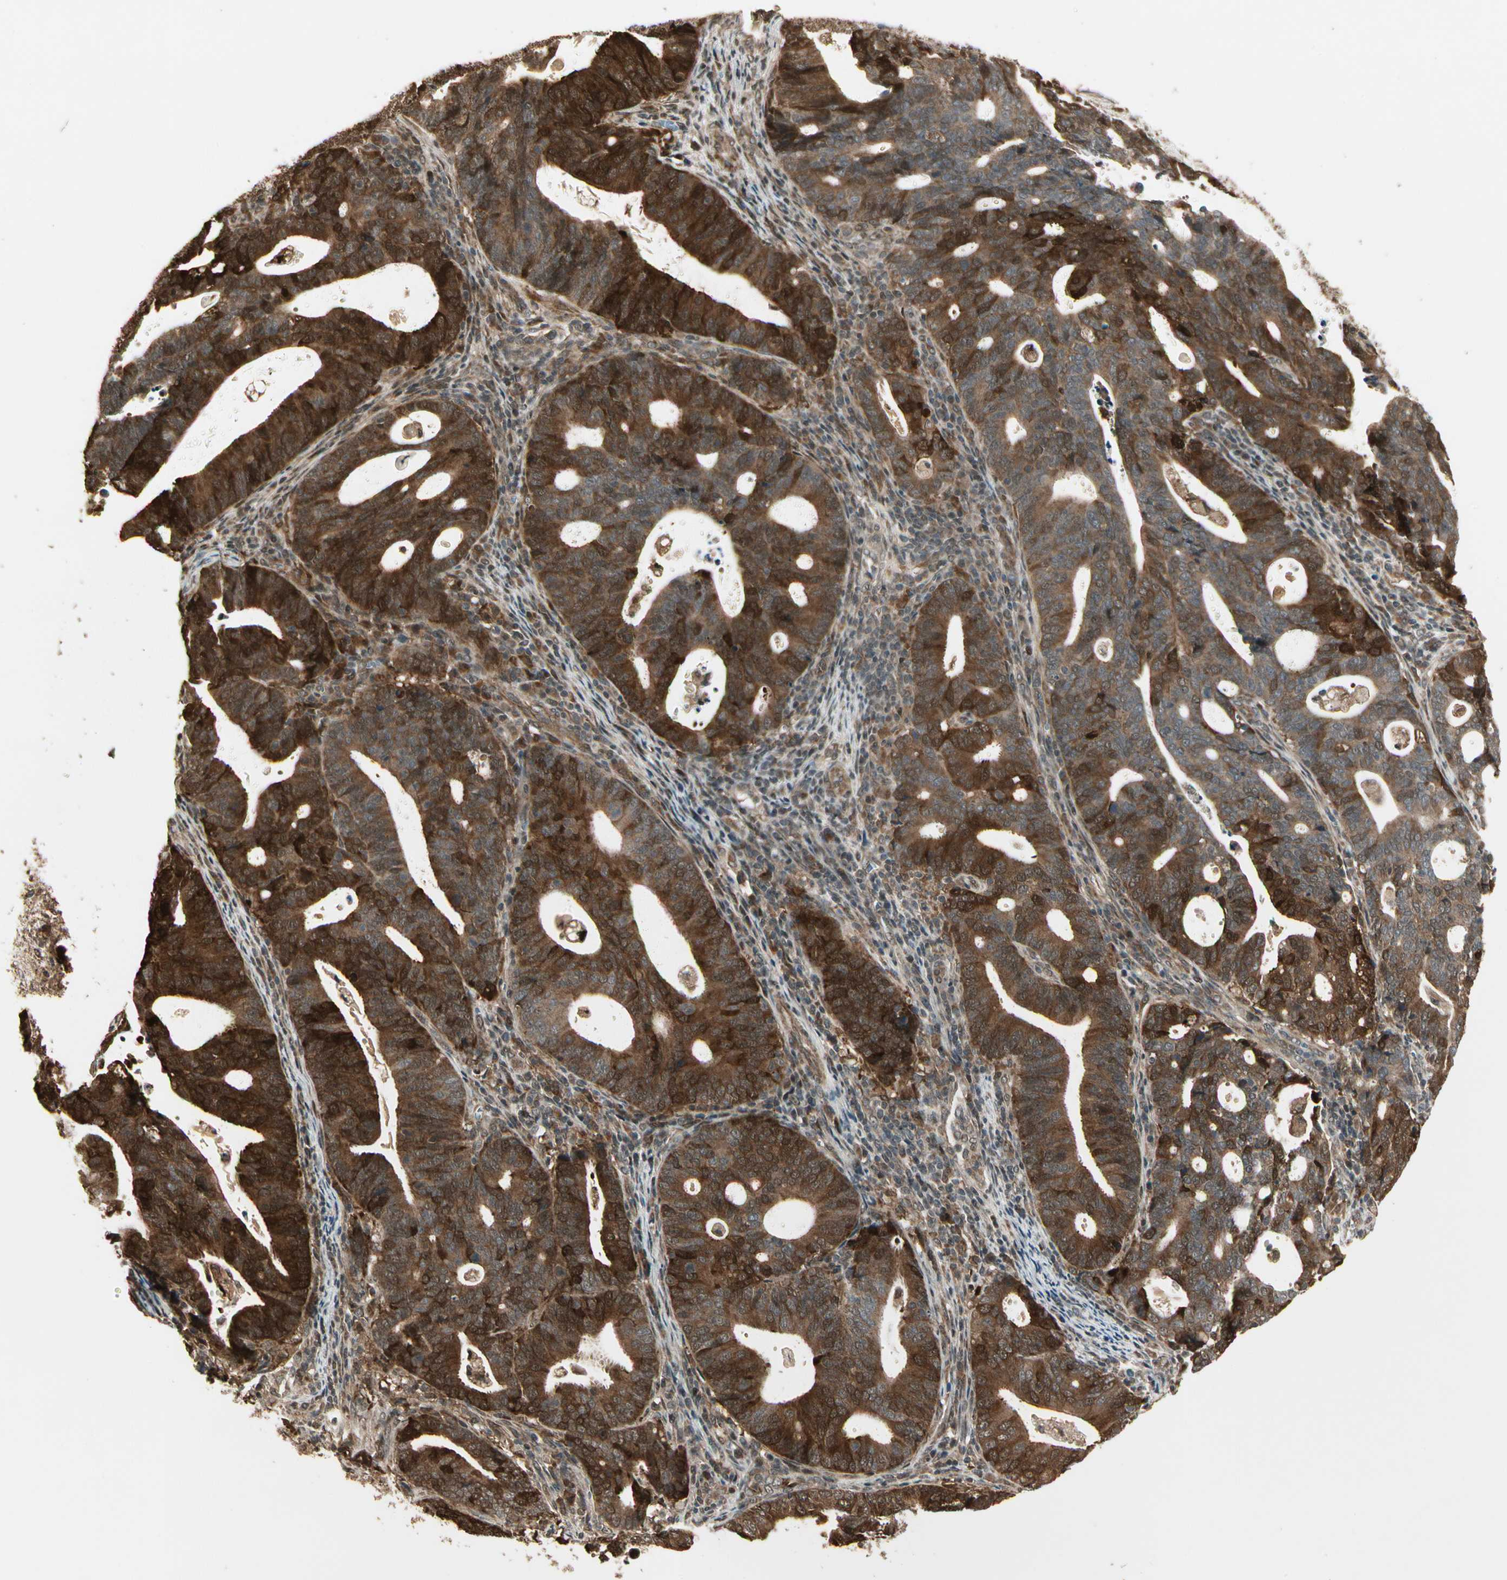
{"staining": {"intensity": "strong", "quantity": ">75%", "location": "cytoplasmic/membranous"}, "tissue": "endometrial cancer", "cell_type": "Tumor cells", "image_type": "cancer", "snomed": [{"axis": "morphology", "description": "Adenocarcinoma, NOS"}, {"axis": "topography", "description": "Uterus"}], "caption": "This histopathology image demonstrates IHC staining of human endometrial cancer, with high strong cytoplasmic/membranous staining in about >75% of tumor cells.", "gene": "GLUL", "patient": {"sex": "female", "age": 83}}